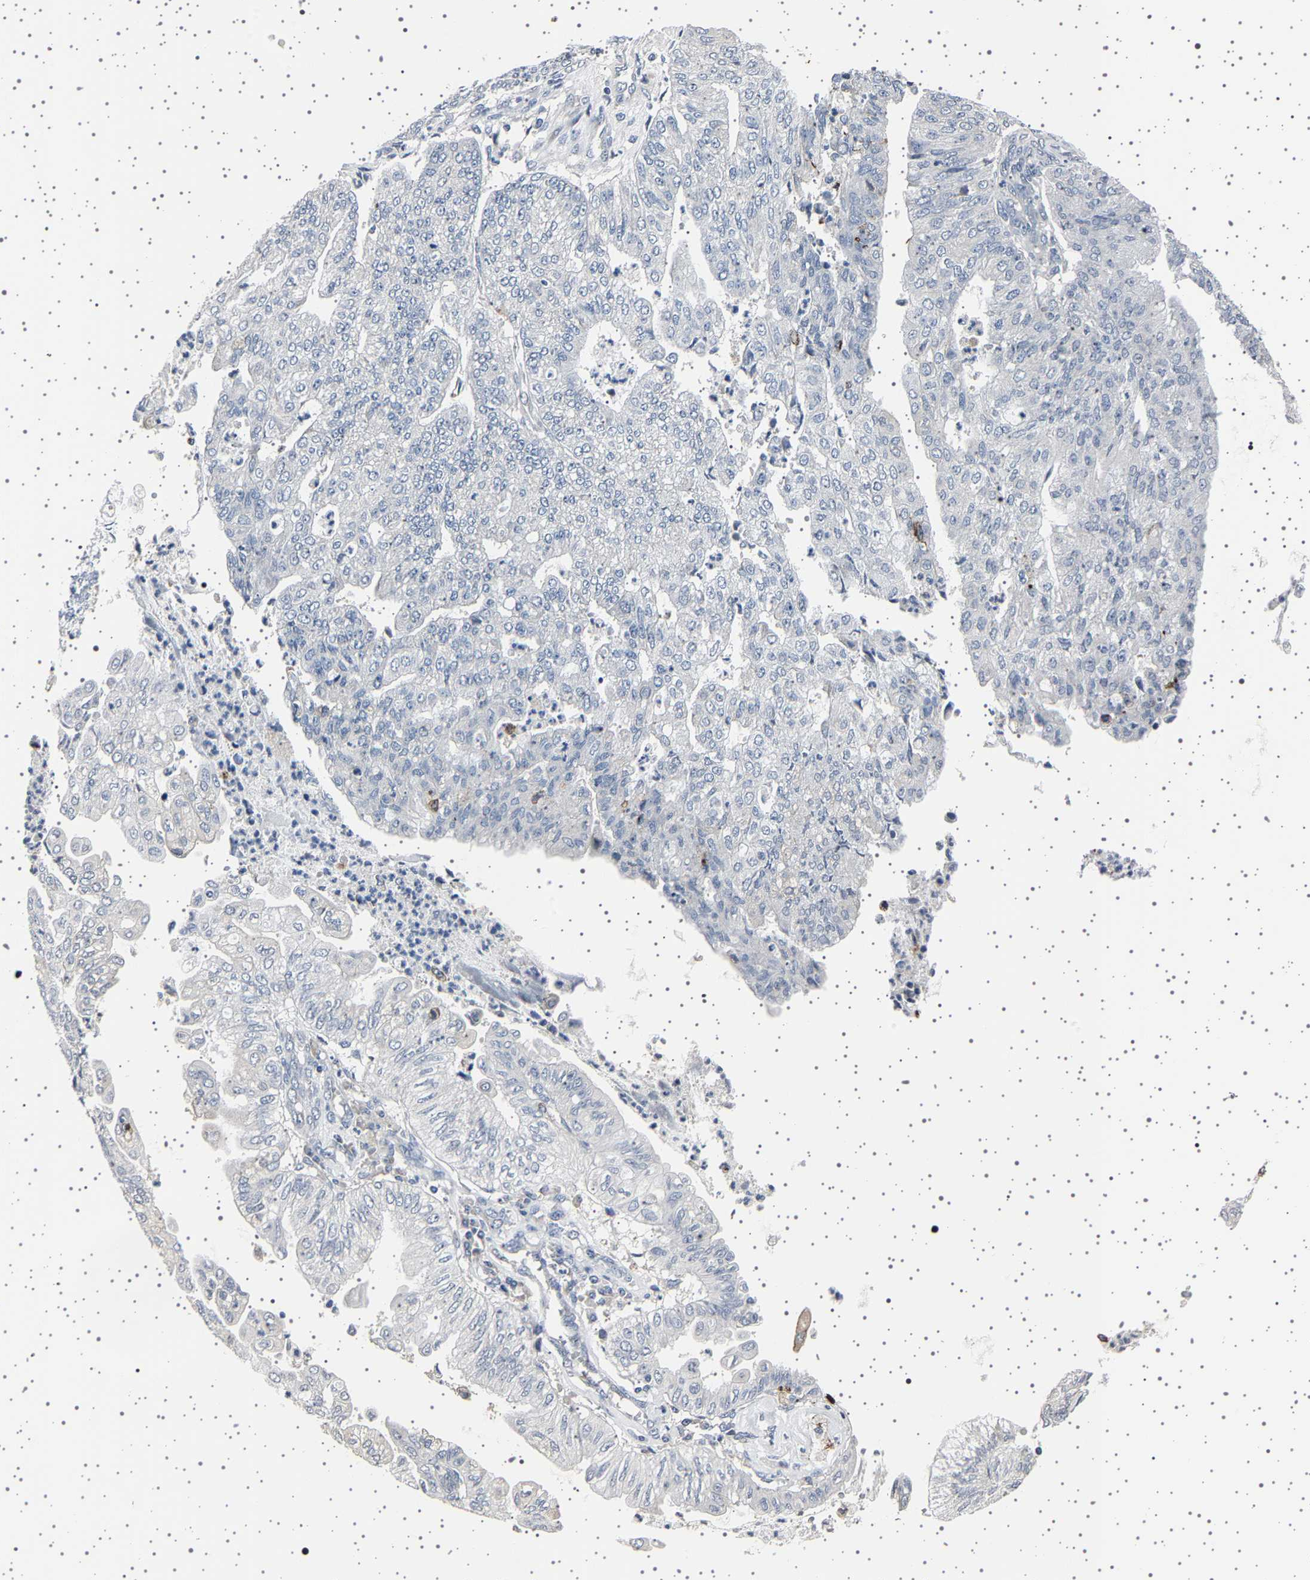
{"staining": {"intensity": "negative", "quantity": "none", "location": "none"}, "tissue": "endometrial cancer", "cell_type": "Tumor cells", "image_type": "cancer", "snomed": [{"axis": "morphology", "description": "Adenocarcinoma, NOS"}, {"axis": "topography", "description": "Endometrium"}], "caption": "Endometrial cancer (adenocarcinoma) was stained to show a protein in brown. There is no significant positivity in tumor cells.", "gene": "IL10RB", "patient": {"sex": "female", "age": 59}}